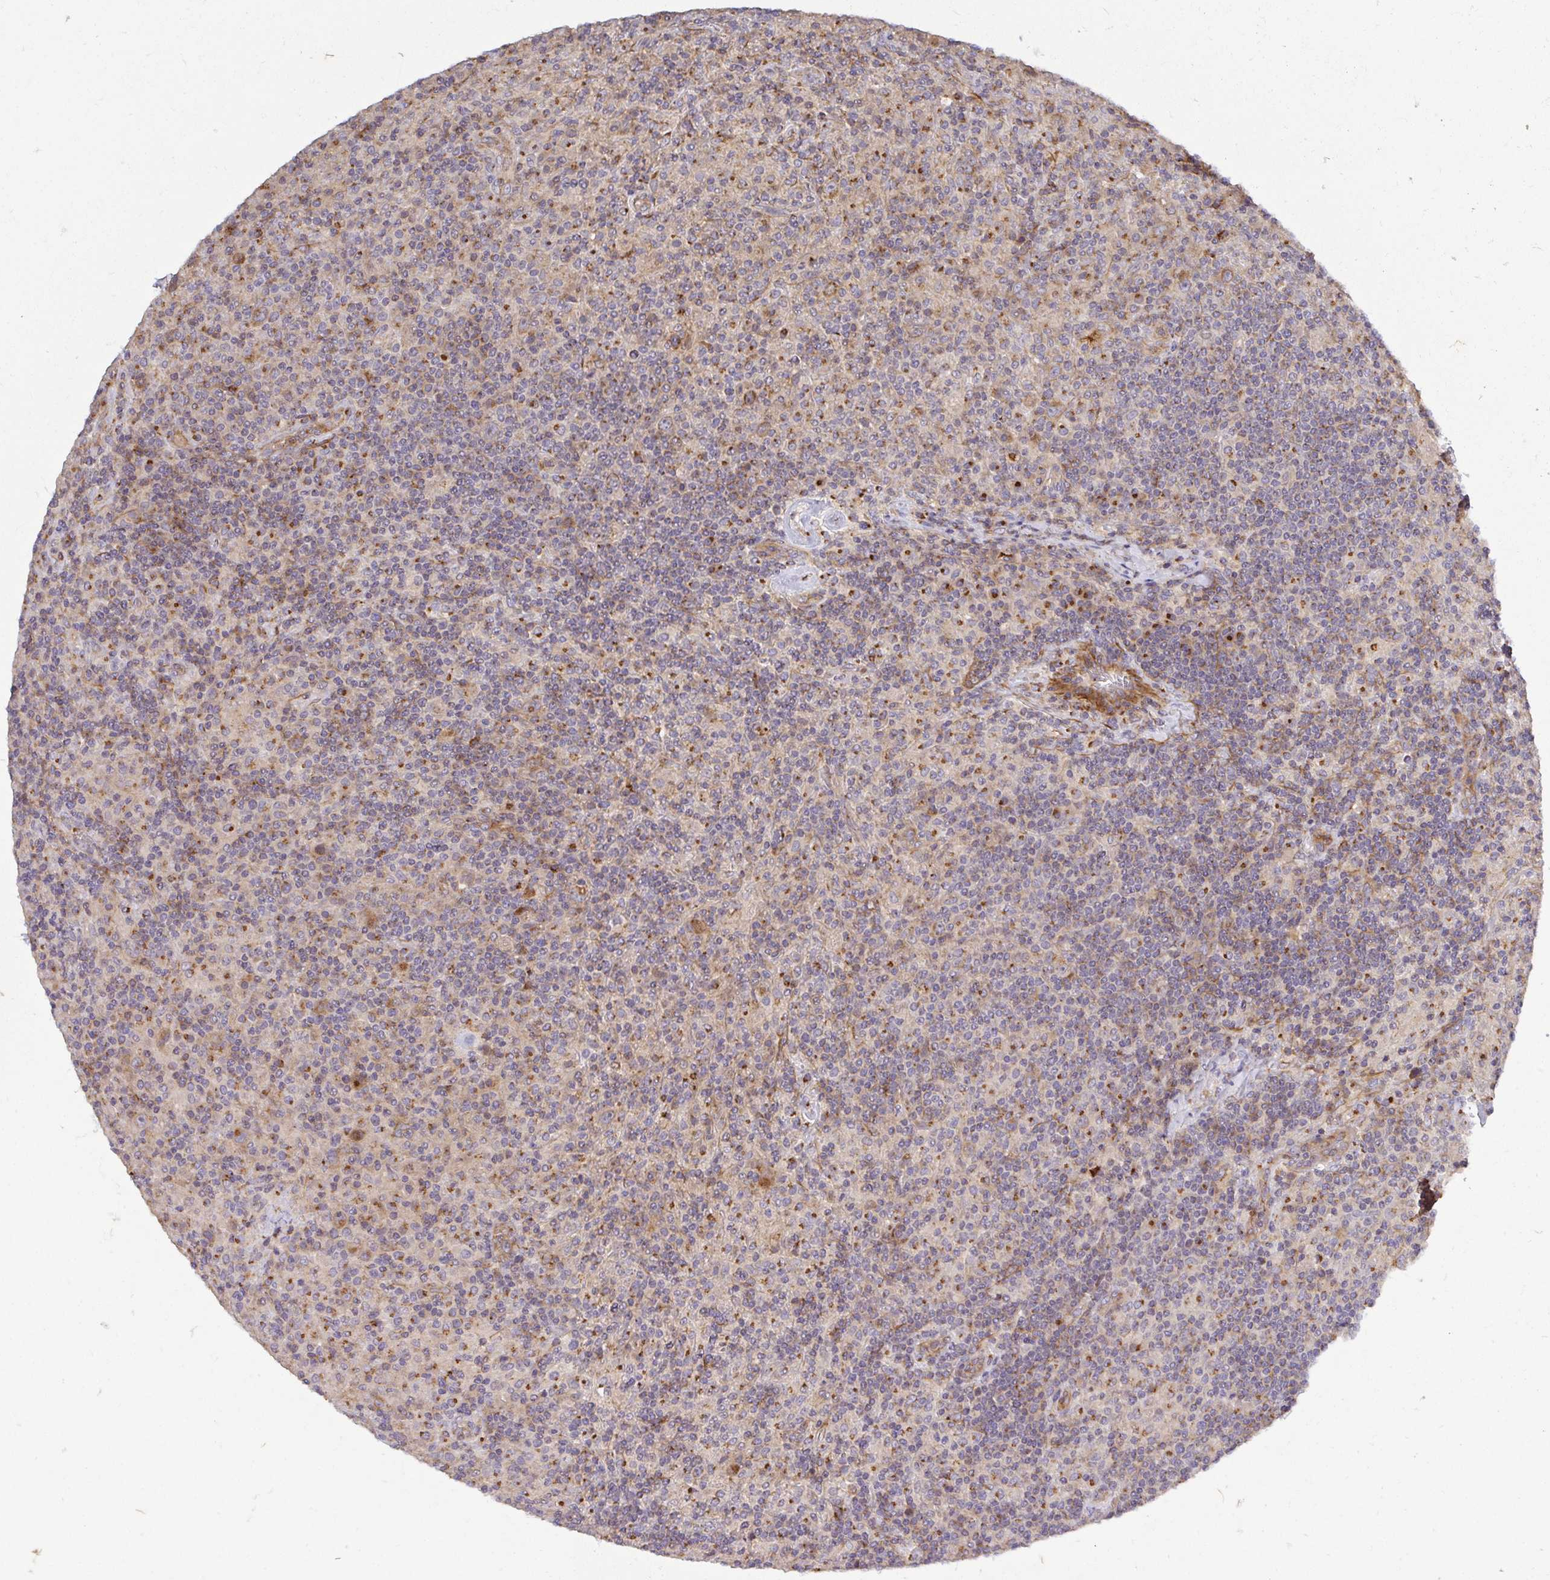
{"staining": {"intensity": "moderate", "quantity": ">75%", "location": "cytoplasmic/membranous"}, "tissue": "lymphoma", "cell_type": "Tumor cells", "image_type": "cancer", "snomed": [{"axis": "morphology", "description": "Hodgkin's disease, NOS"}, {"axis": "topography", "description": "Lymph node"}], "caption": "Immunohistochemistry (IHC) photomicrograph of human Hodgkin's disease stained for a protein (brown), which exhibits medium levels of moderate cytoplasmic/membranous positivity in about >75% of tumor cells.", "gene": "TM9SF4", "patient": {"sex": "male", "age": 70}}